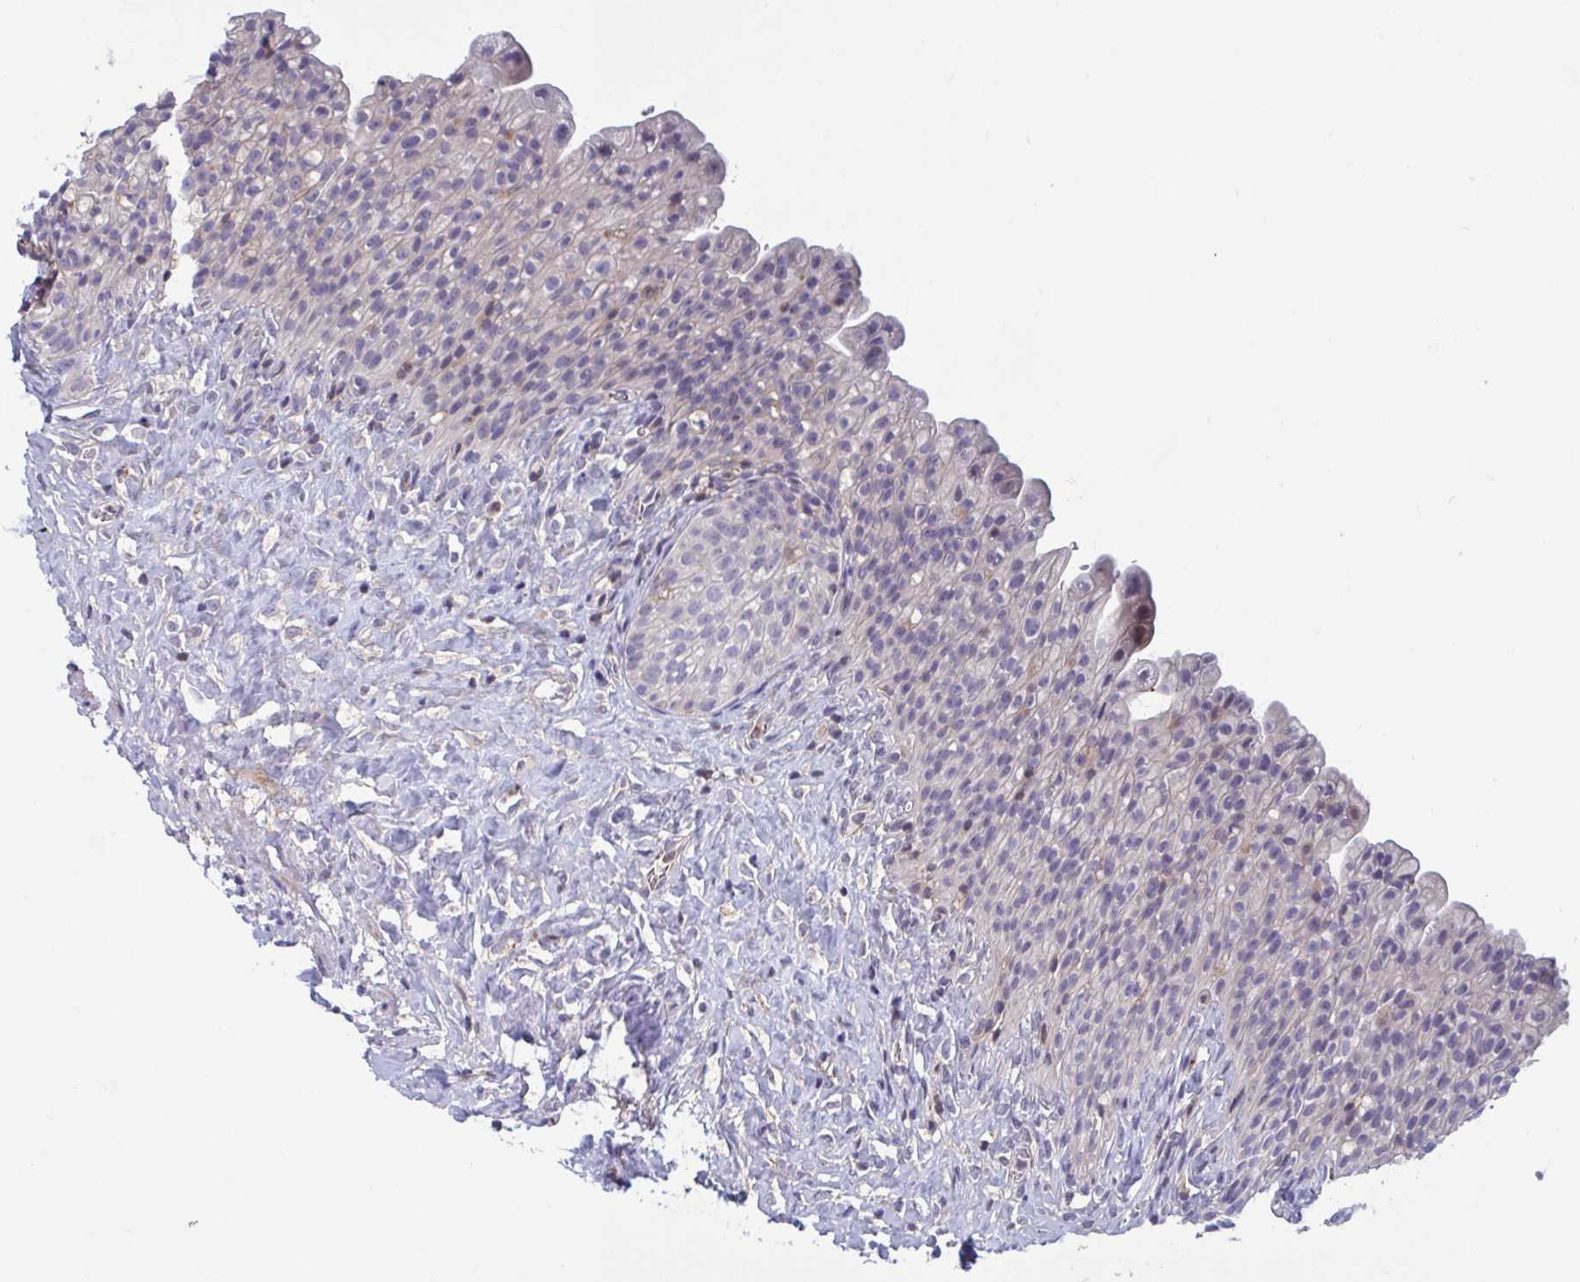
{"staining": {"intensity": "negative", "quantity": "none", "location": "none"}, "tissue": "urinary bladder", "cell_type": "Urothelial cells", "image_type": "normal", "snomed": [{"axis": "morphology", "description": "Normal tissue, NOS"}, {"axis": "topography", "description": "Urinary bladder"}, {"axis": "topography", "description": "Prostate"}], "caption": "There is no significant staining in urothelial cells of urinary bladder. (Brightfield microscopy of DAB immunohistochemistry (IHC) at high magnification).", "gene": "LRRC38", "patient": {"sex": "male", "age": 76}}